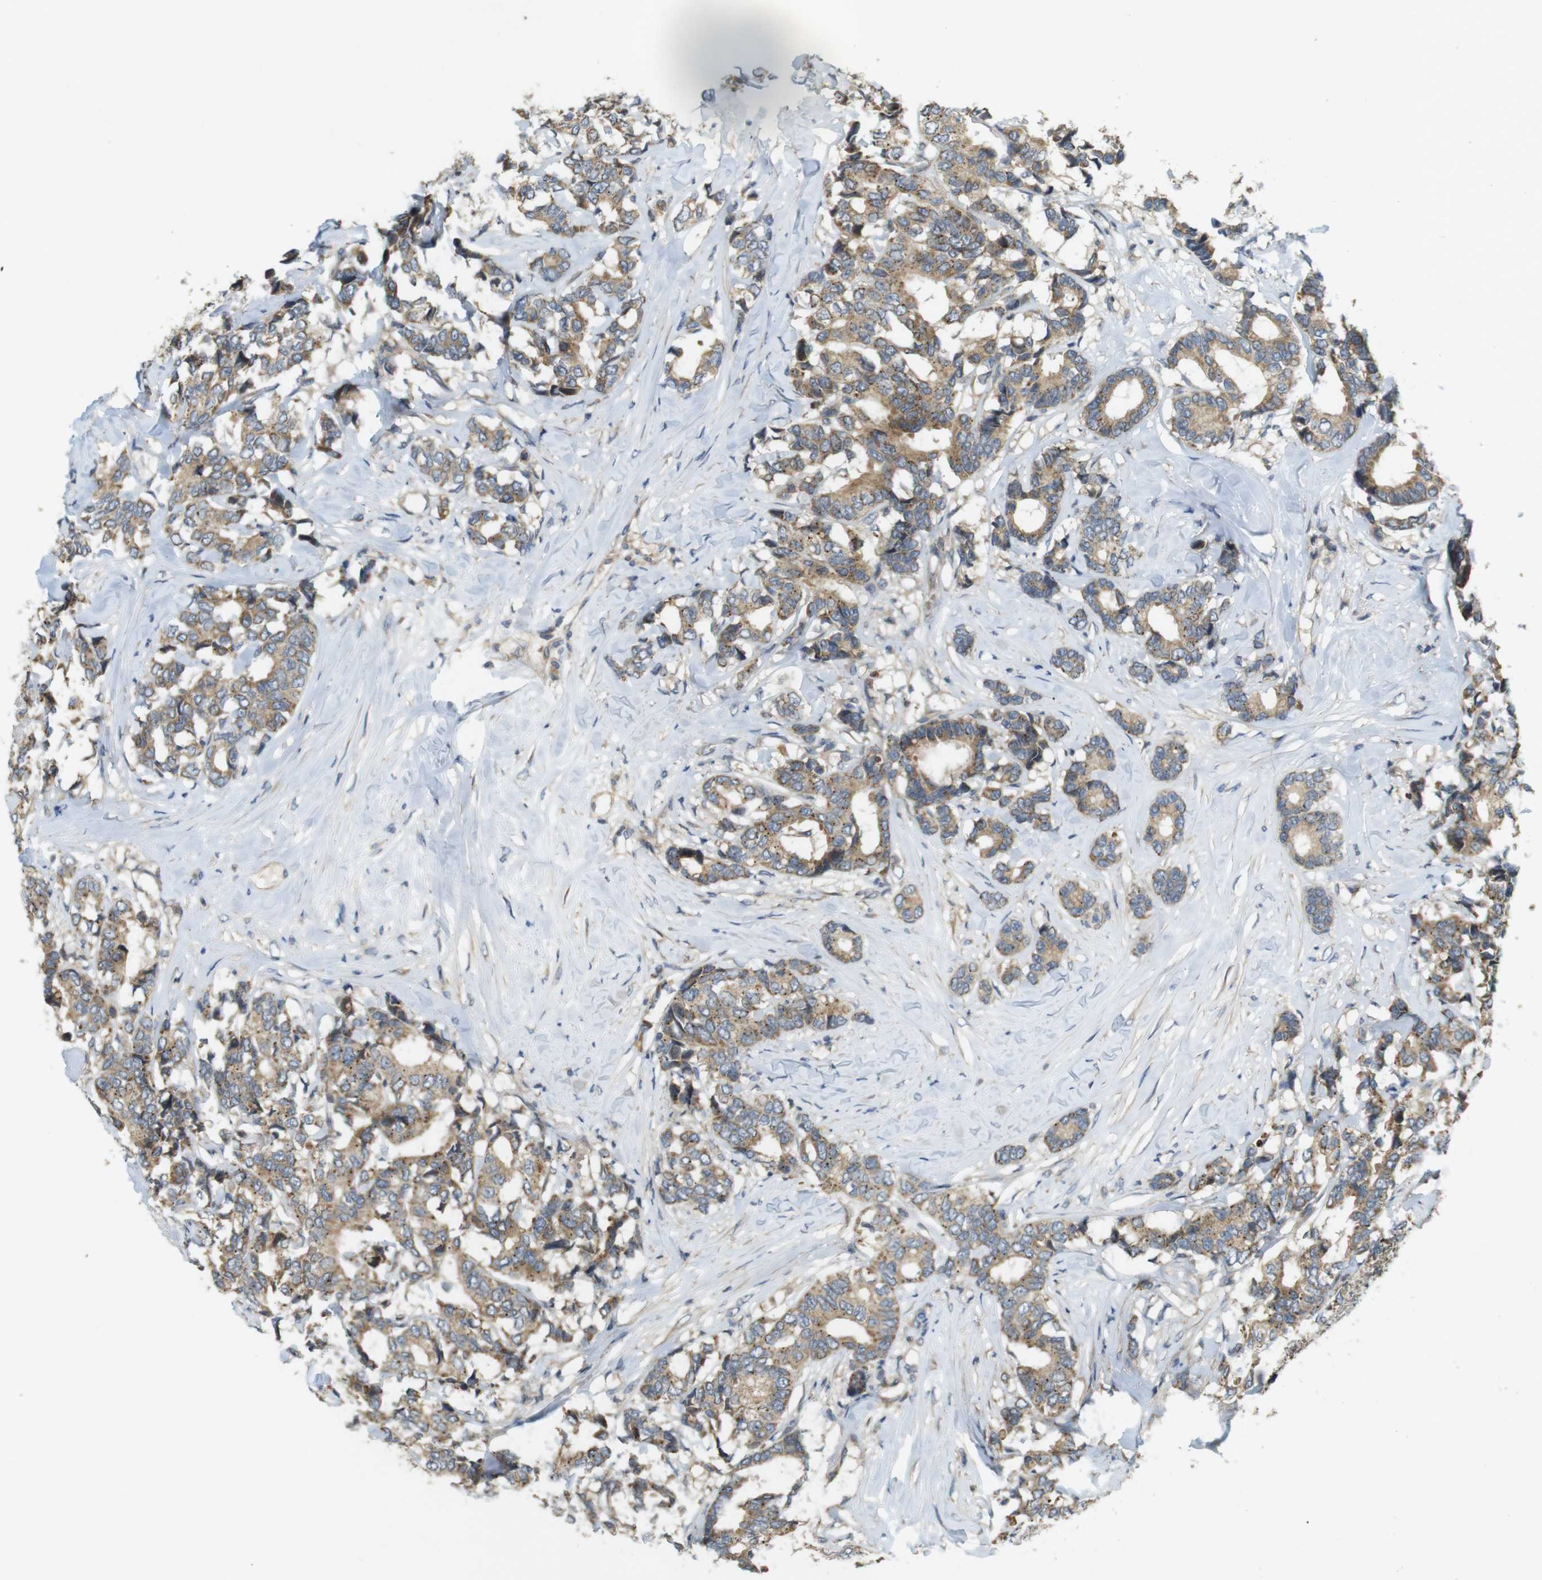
{"staining": {"intensity": "moderate", "quantity": ">75%", "location": "cytoplasmic/membranous"}, "tissue": "breast cancer", "cell_type": "Tumor cells", "image_type": "cancer", "snomed": [{"axis": "morphology", "description": "Duct carcinoma"}, {"axis": "topography", "description": "Breast"}], "caption": "Tumor cells demonstrate medium levels of moderate cytoplasmic/membranous expression in about >75% of cells in human breast cancer (infiltrating ductal carcinoma).", "gene": "CLTC", "patient": {"sex": "female", "age": 87}}